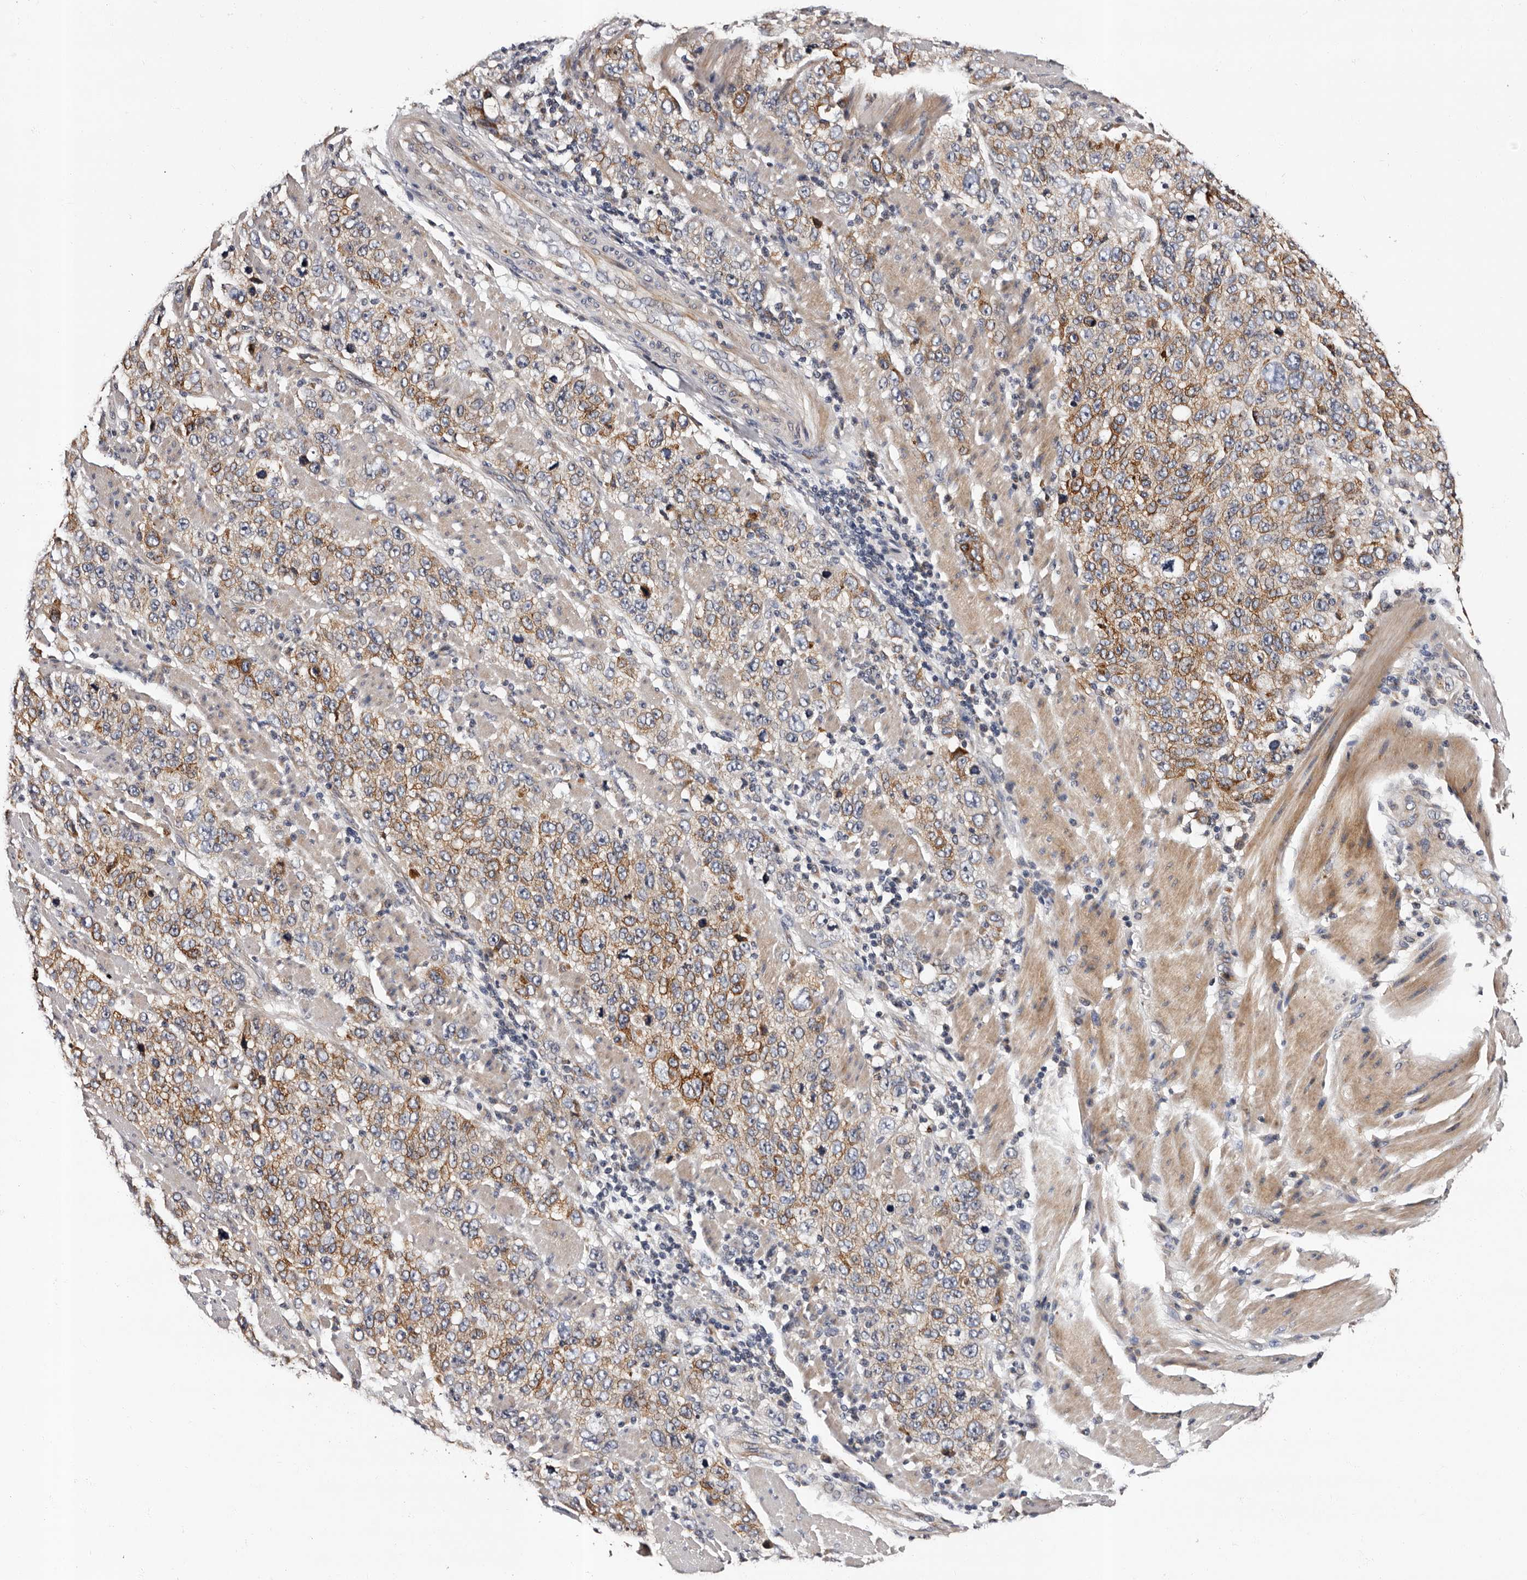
{"staining": {"intensity": "moderate", "quantity": ">75%", "location": "cytoplasmic/membranous"}, "tissue": "stomach cancer", "cell_type": "Tumor cells", "image_type": "cancer", "snomed": [{"axis": "morphology", "description": "Adenocarcinoma, NOS"}, {"axis": "topography", "description": "Stomach"}], "caption": "Human adenocarcinoma (stomach) stained for a protein (brown) displays moderate cytoplasmic/membranous positive staining in about >75% of tumor cells.", "gene": "ADCK5", "patient": {"sex": "male", "age": 48}}